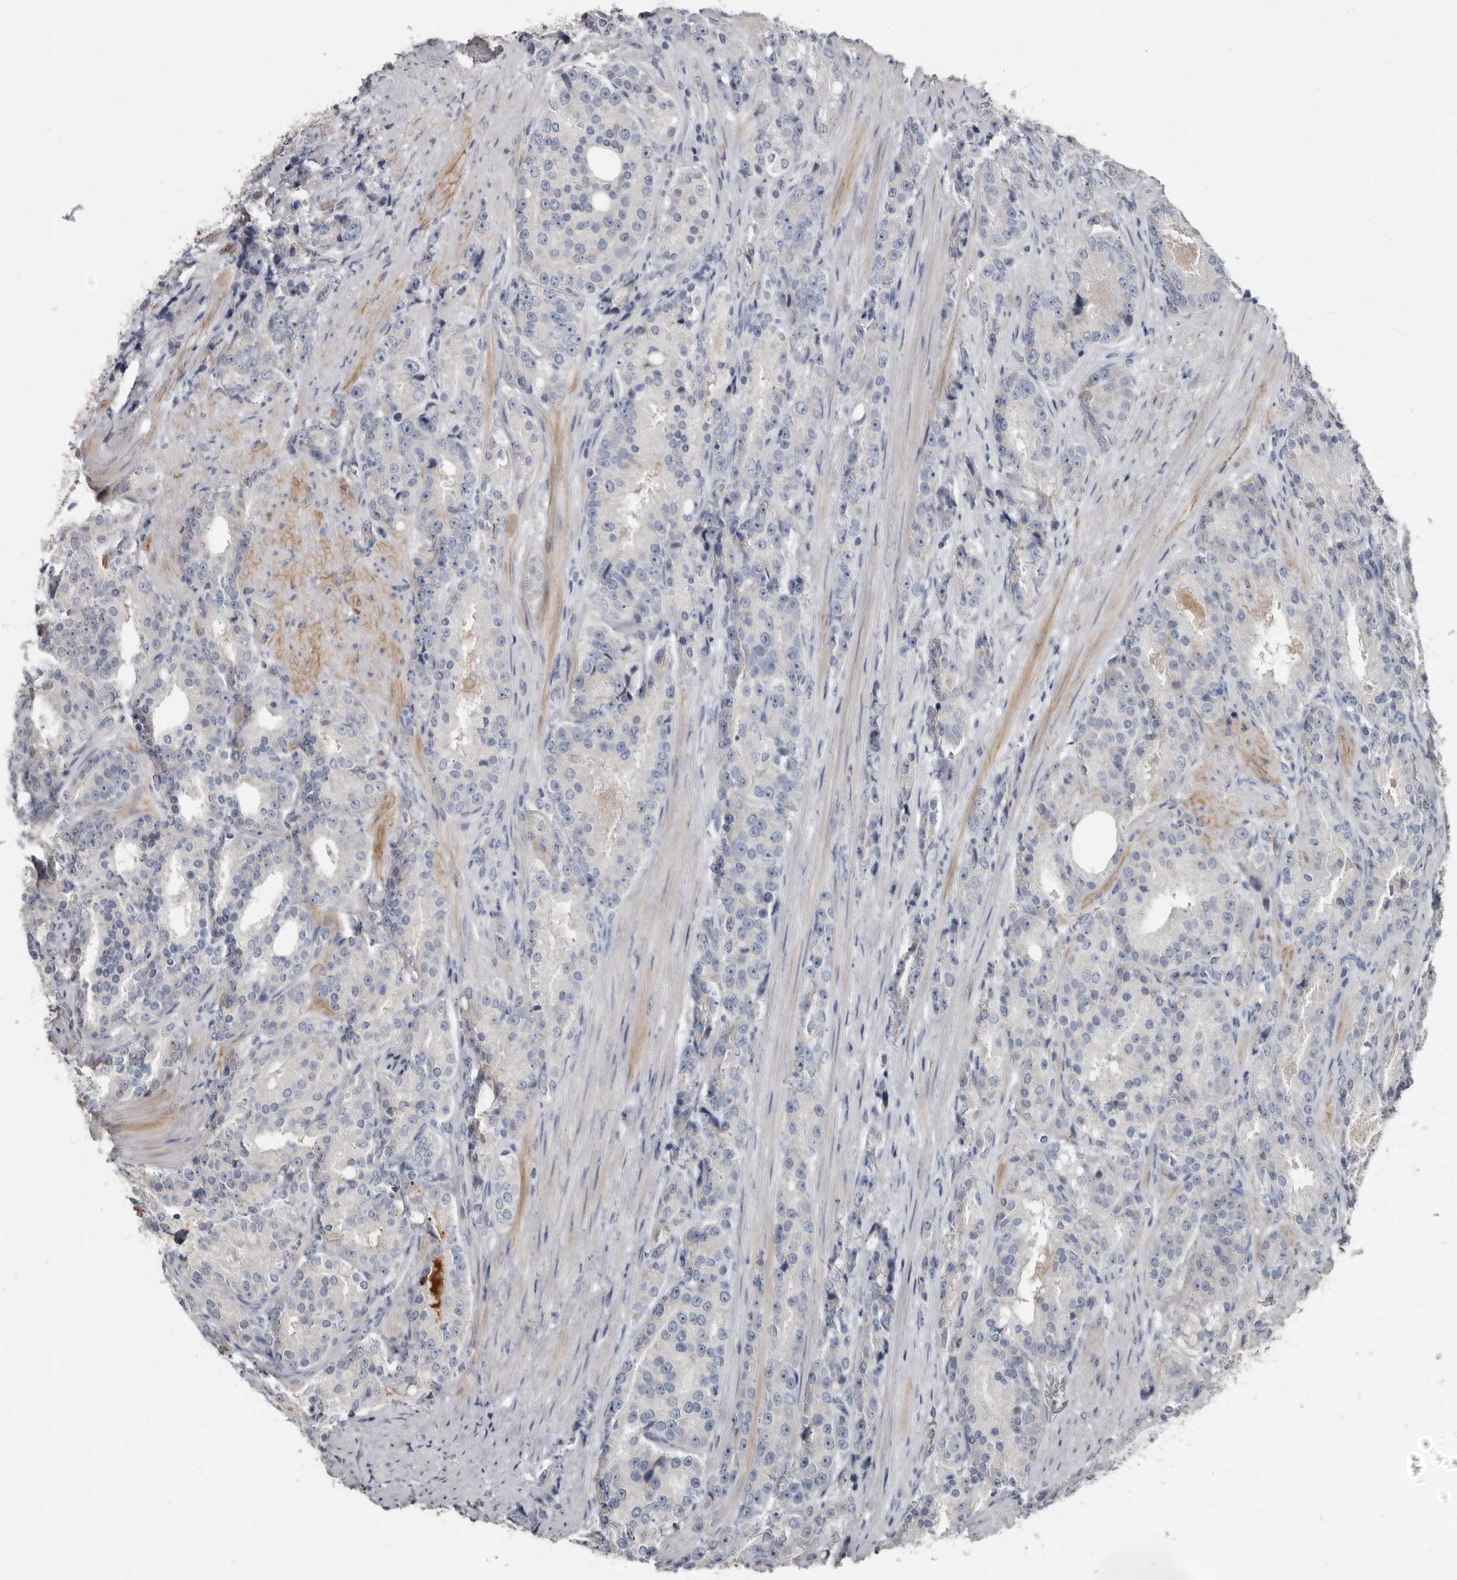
{"staining": {"intensity": "negative", "quantity": "none", "location": "none"}, "tissue": "prostate cancer", "cell_type": "Tumor cells", "image_type": "cancer", "snomed": [{"axis": "morphology", "description": "Adenocarcinoma, High grade"}, {"axis": "topography", "description": "Prostate"}], "caption": "Immunohistochemistry of human prostate adenocarcinoma (high-grade) shows no expression in tumor cells.", "gene": "ZNF114", "patient": {"sex": "male", "age": 60}}